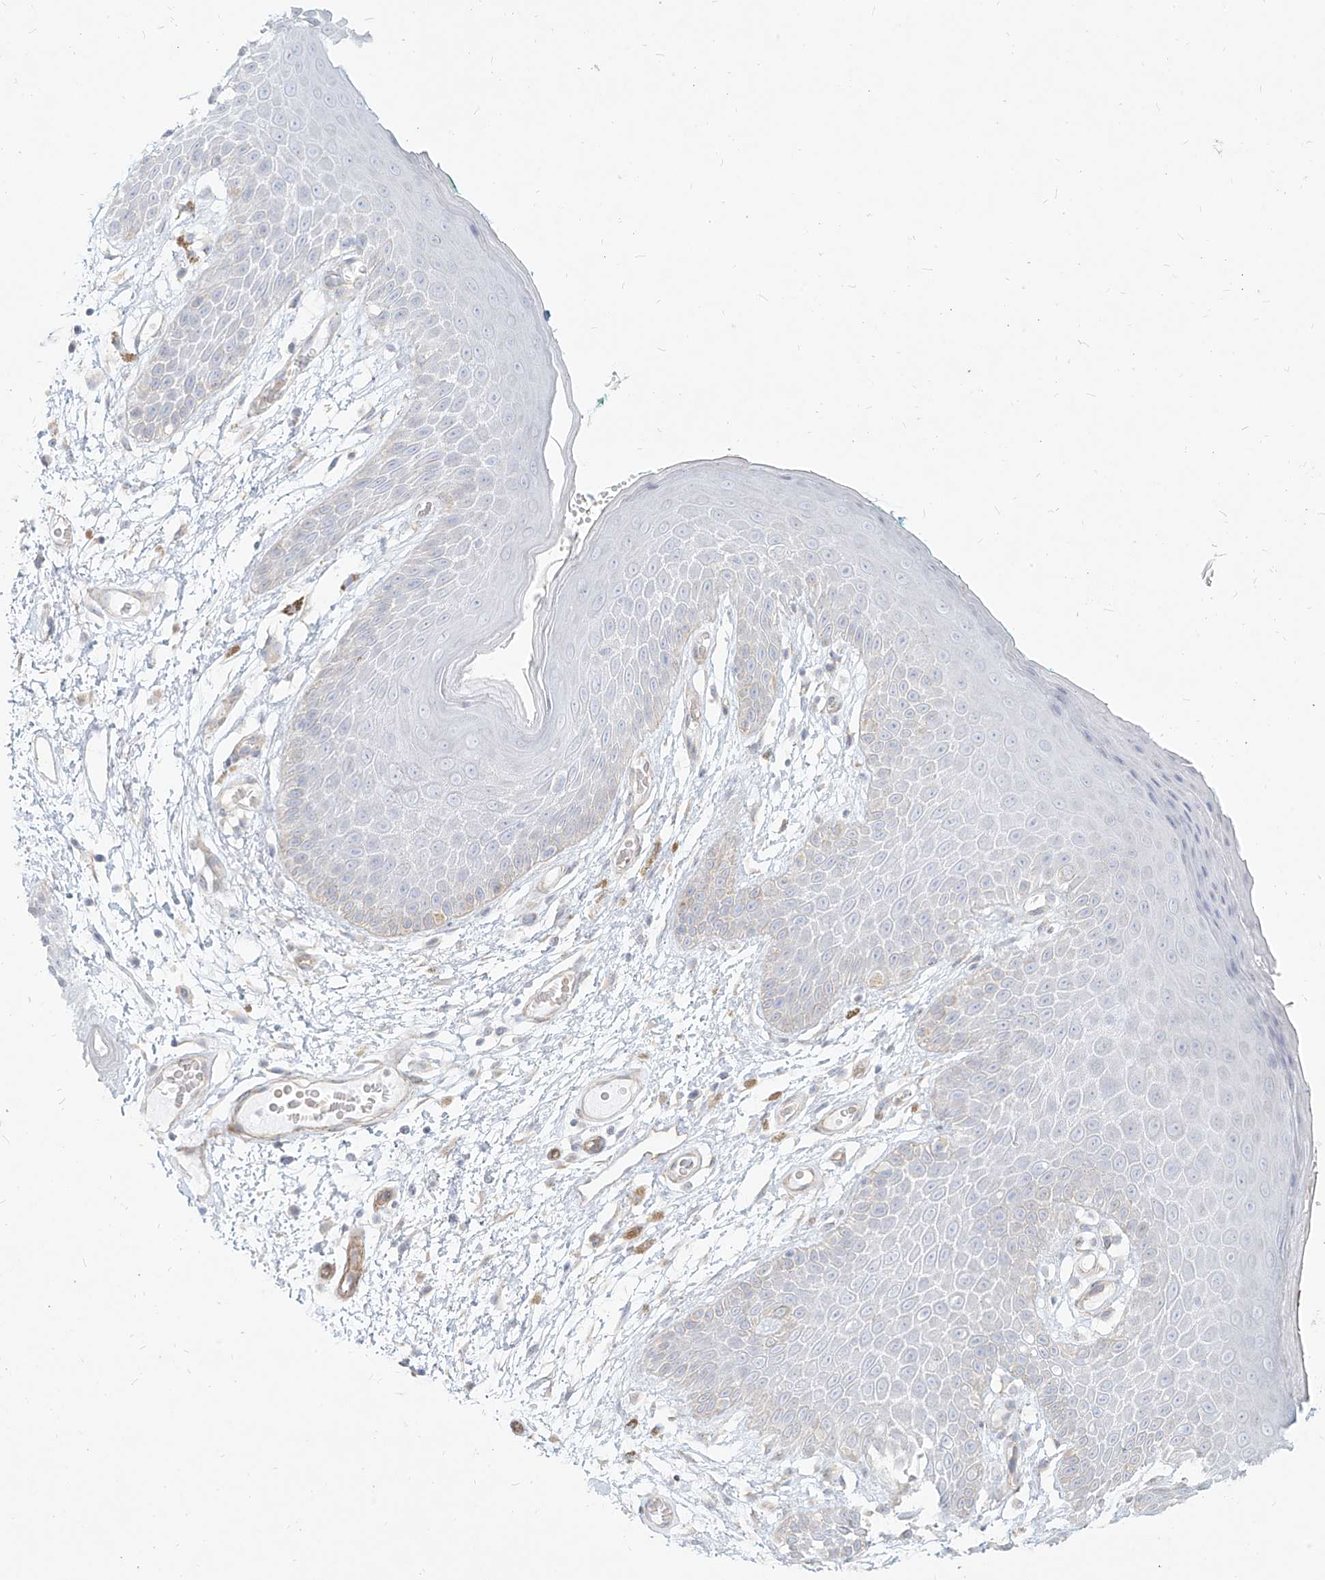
{"staining": {"intensity": "negative", "quantity": "none", "location": "none"}, "tissue": "skin", "cell_type": "Epidermal cells", "image_type": "normal", "snomed": [{"axis": "morphology", "description": "Normal tissue, NOS"}, {"axis": "topography", "description": "Anal"}], "caption": "Image shows no protein positivity in epidermal cells of normal skin. The staining is performed using DAB (3,3'-diaminobenzidine) brown chromogen with nuclei counter-stained in using hematoxylin.", "gene": "ITPKB", "patient": {"sex": "male", "age": 74}}